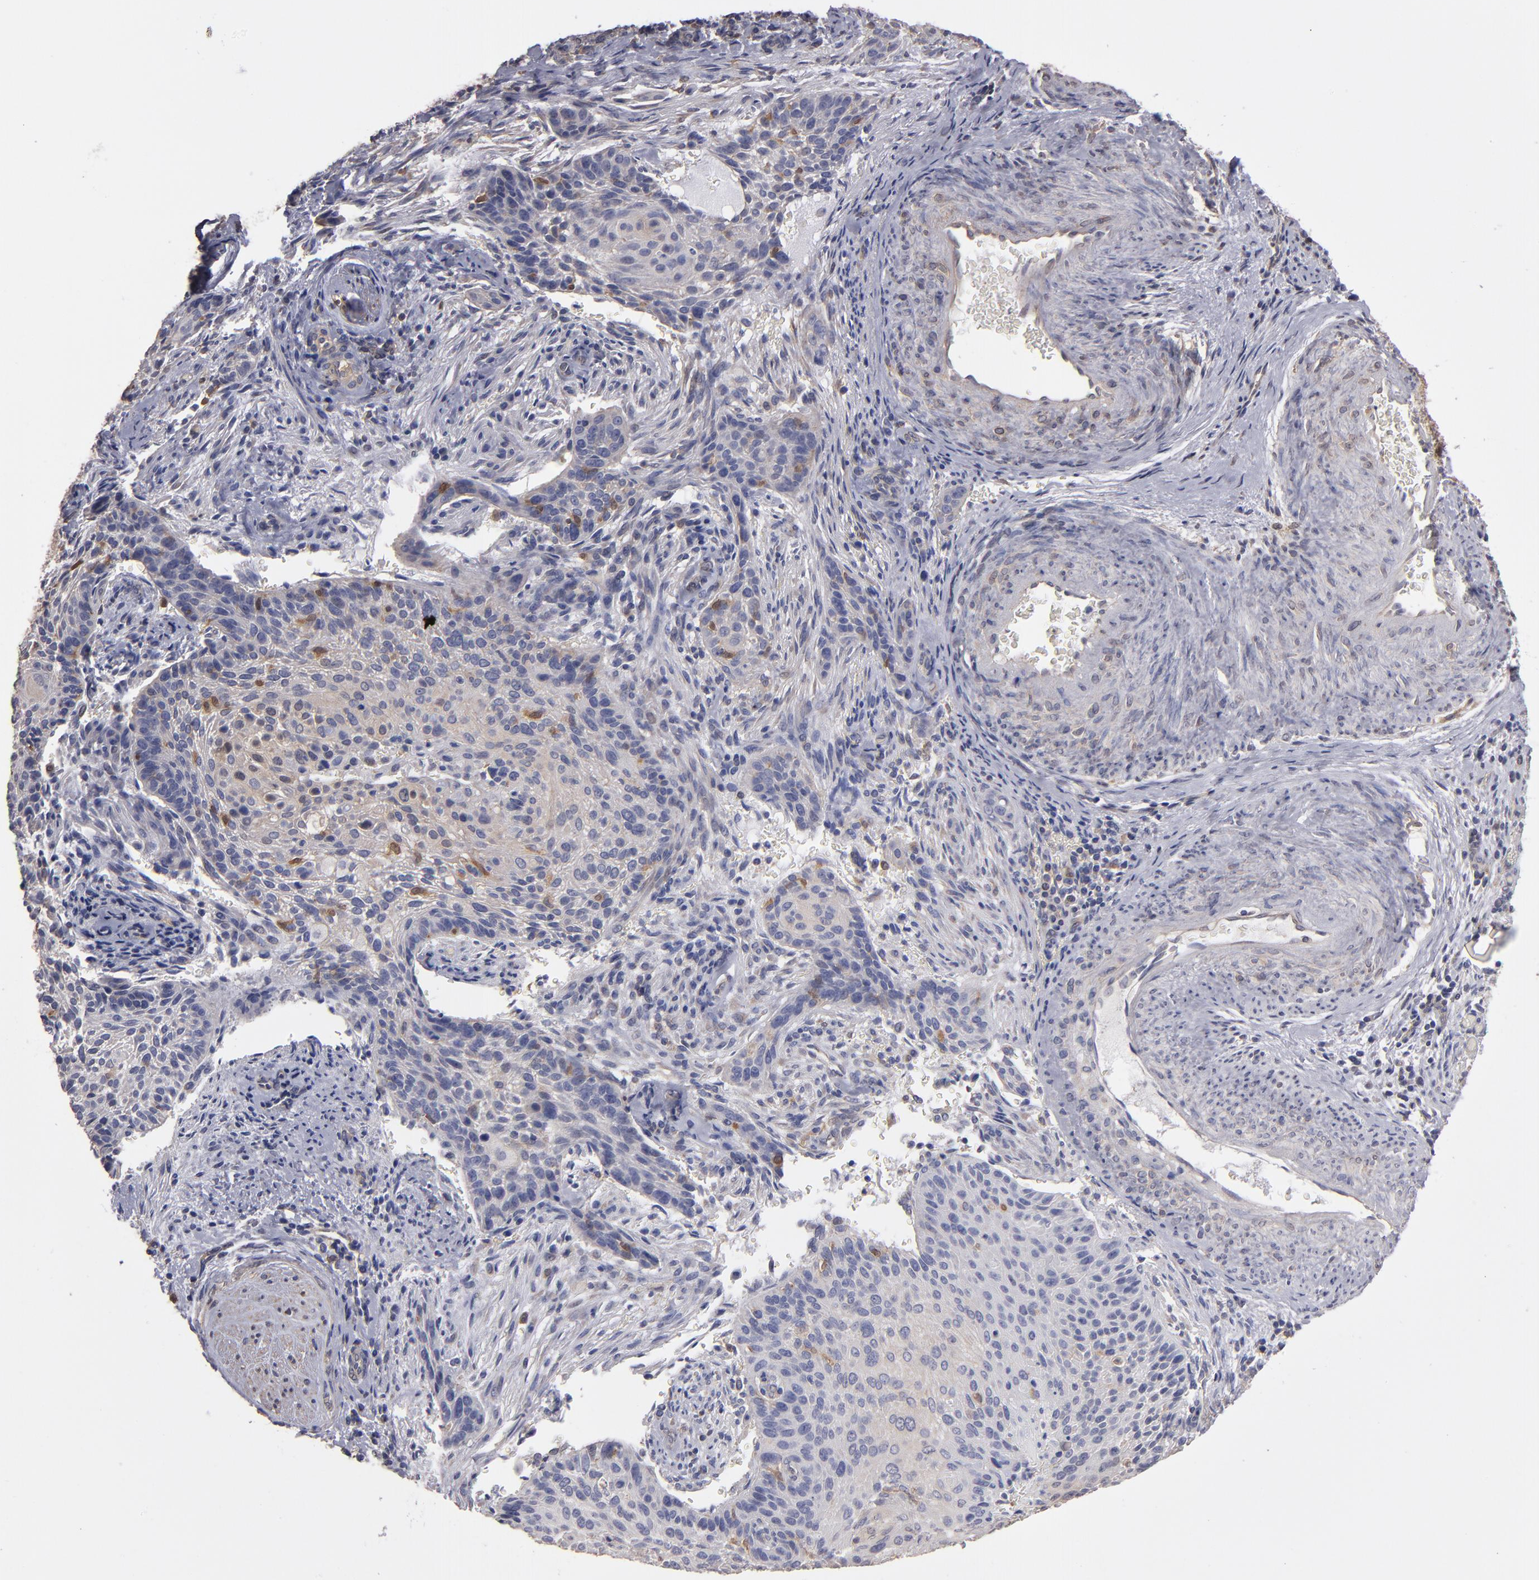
{"staining": {"intensity": "weak", "quantity": ">75%", "location": "cytoplasmic/membranous"}, "tissue": "cervical cancer", "cell_type": "Tumor cells", "image_type": "cancer", "snomed": [{"axis": "morphology", "description": "Squamous cell carcinoma, NOS"}, {"axis": "topography", "description": "Cervix"}], "caption": "Cervical squamous cell carcinoma stained for a protein exhibits weak cytoplasmic/membranous positivity in tumor cells.", "gene": "NDRG2", "patient": {"sex": "female", "age": 33}}